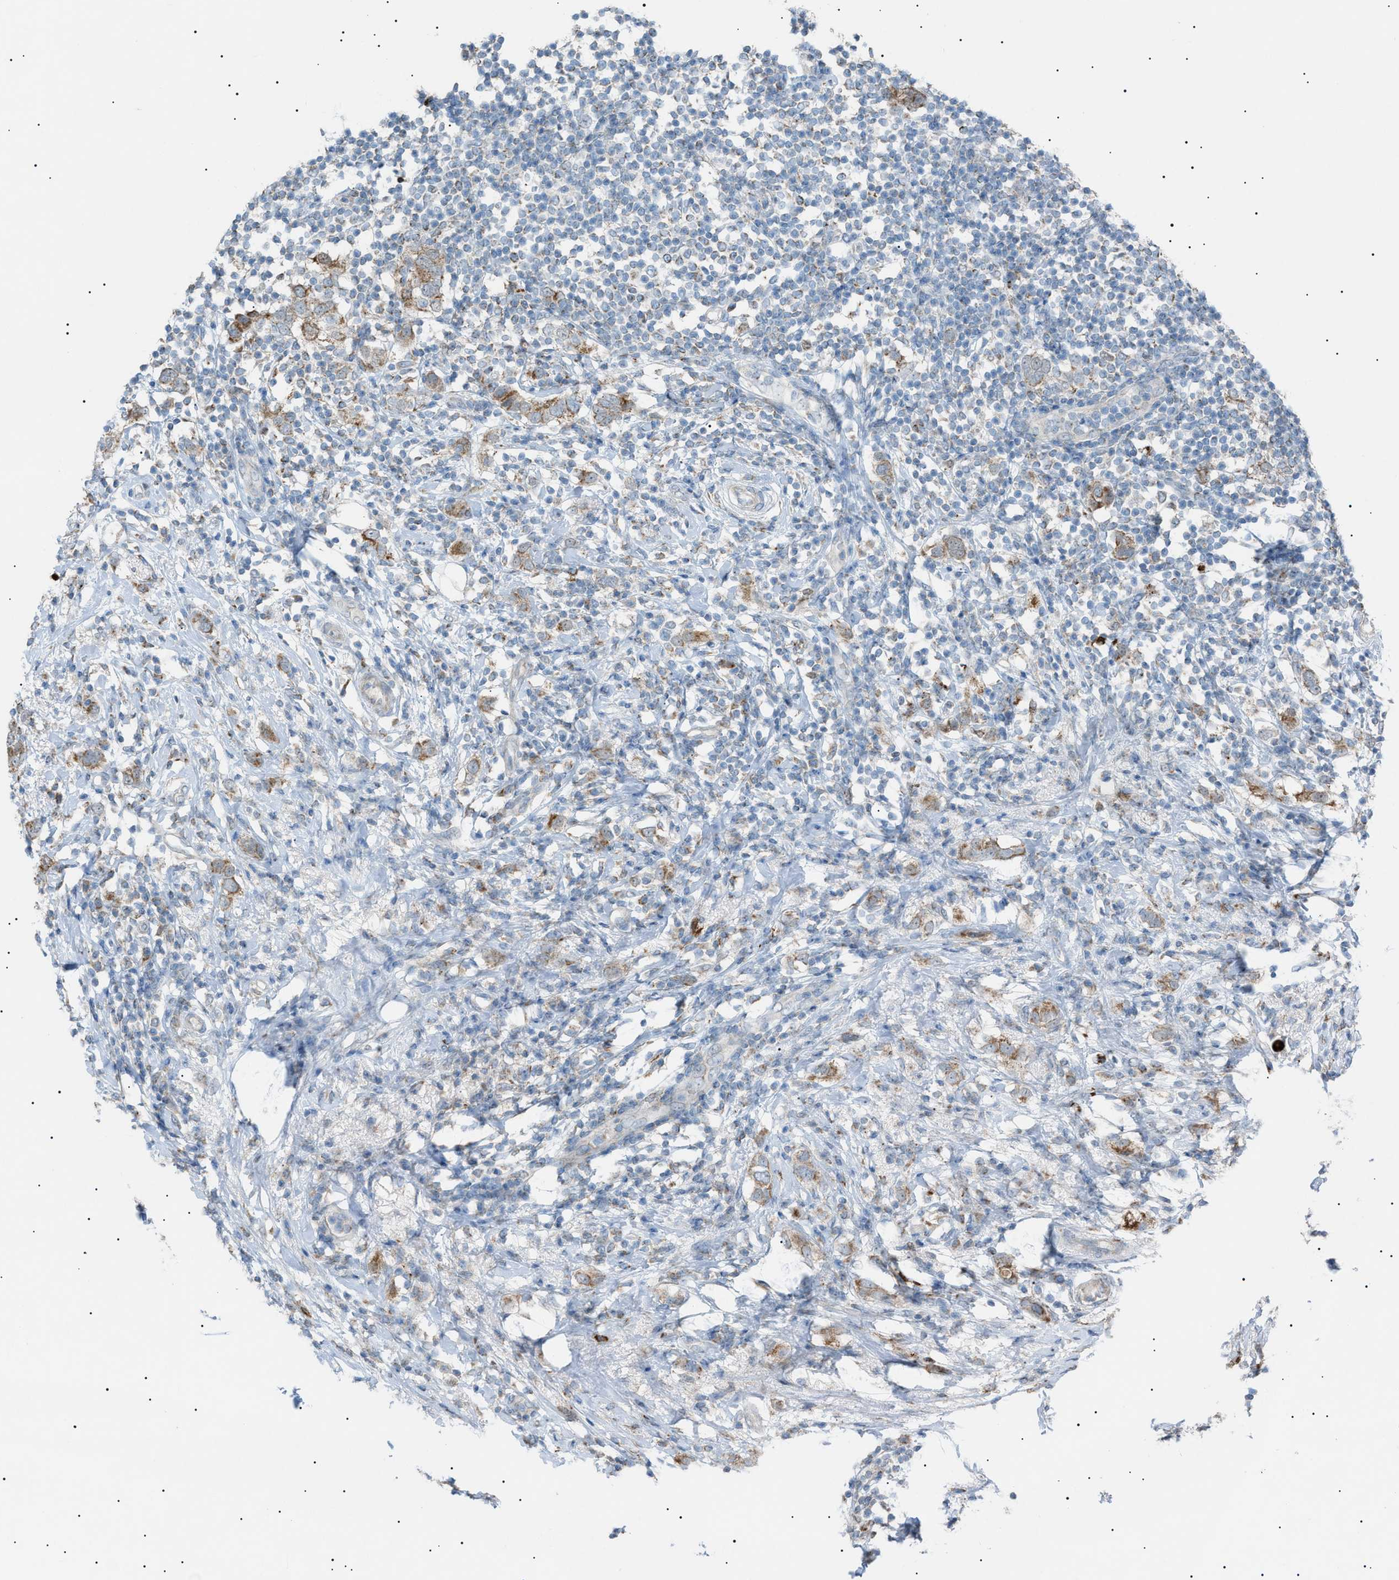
{"staining": {"intensity": "weak", "quantity": "25%-75%", "location": "cytoplasmic/membranous"}, "tissue": "breast cancer", "cell_type": "Tumor cells", "image_type": "cancer", "snomed": [{"axis": "morphology", "description": "Duct carcinoma"}, {"axis": "topography", "description": "Breast"}], "caption": "Breast intraductal carcinoma stained with DAB (3,3'-diaminobenzidine) immunohistochemistry demonstrates low levels of weak cytoplasmic/membranous expression in approximately 25%-75% of tumor cells.", "gene": "ZNF516", "patient": {"sex": "female", "age": 50}}